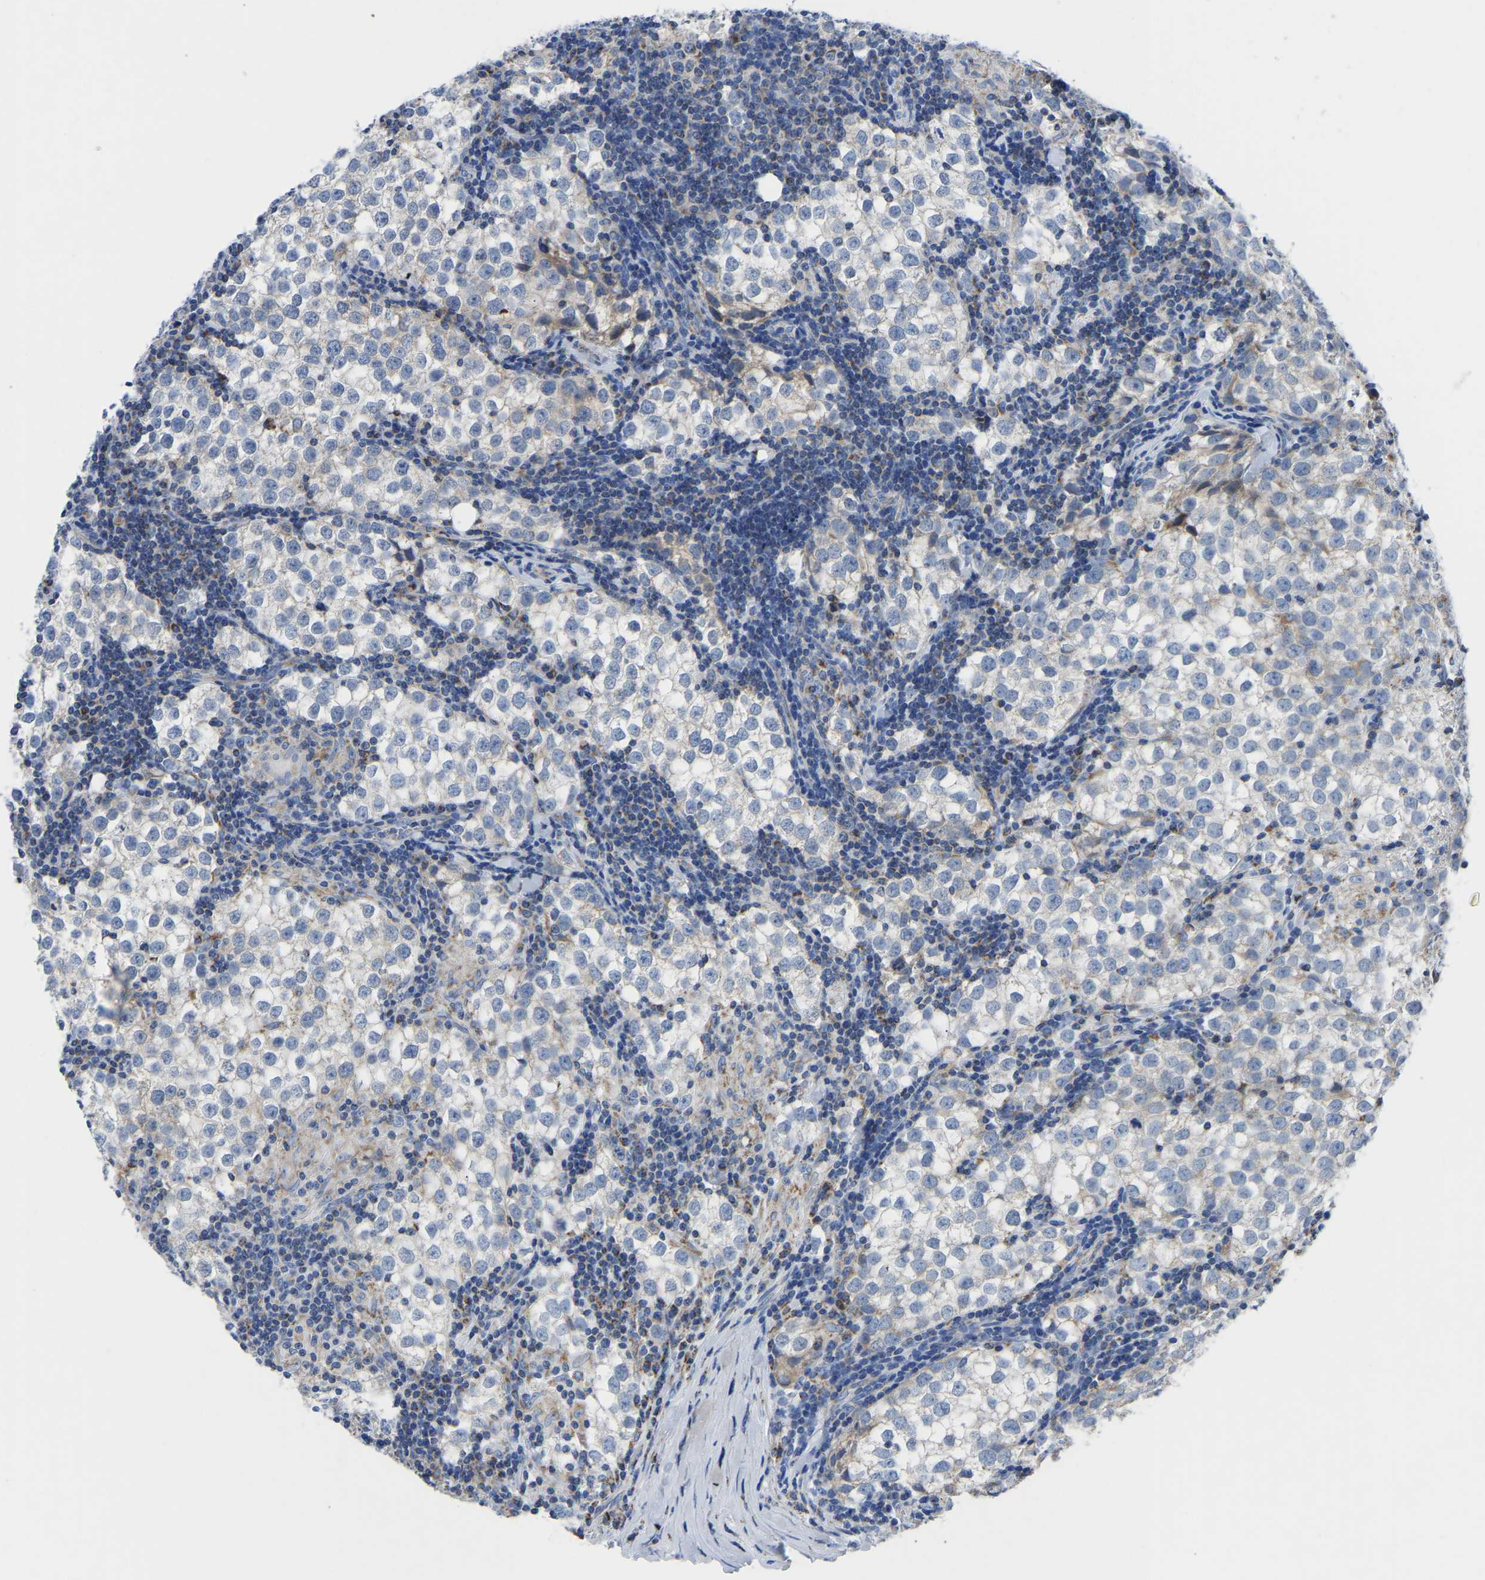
{"staining": {"intensity": "negative", "quantity": "none", "location": "none"}, "tissue": "testis cancer", "cell_type": "Tumor cells", "image_type": "cancer", "snomed": [{"axis": "morphology", "description": "Seminoma, NOS"}, {"axis": "morphology", "description": "Carcinoma, Embryonal, NOS"}, {"axis": "topography", "description": "Testis"}], "caption": "DAB immunohistochemical staining of human testis cancer (seminoma) demonstrates no significant positivity in tumor cells. Brightfield microscopy of immunohistochemistry stained with DAB (brown) and hematoxylin (blue), captured at high magnification.", "gene": "ETFA", "patient": {"sex": "male", "age": 36}}